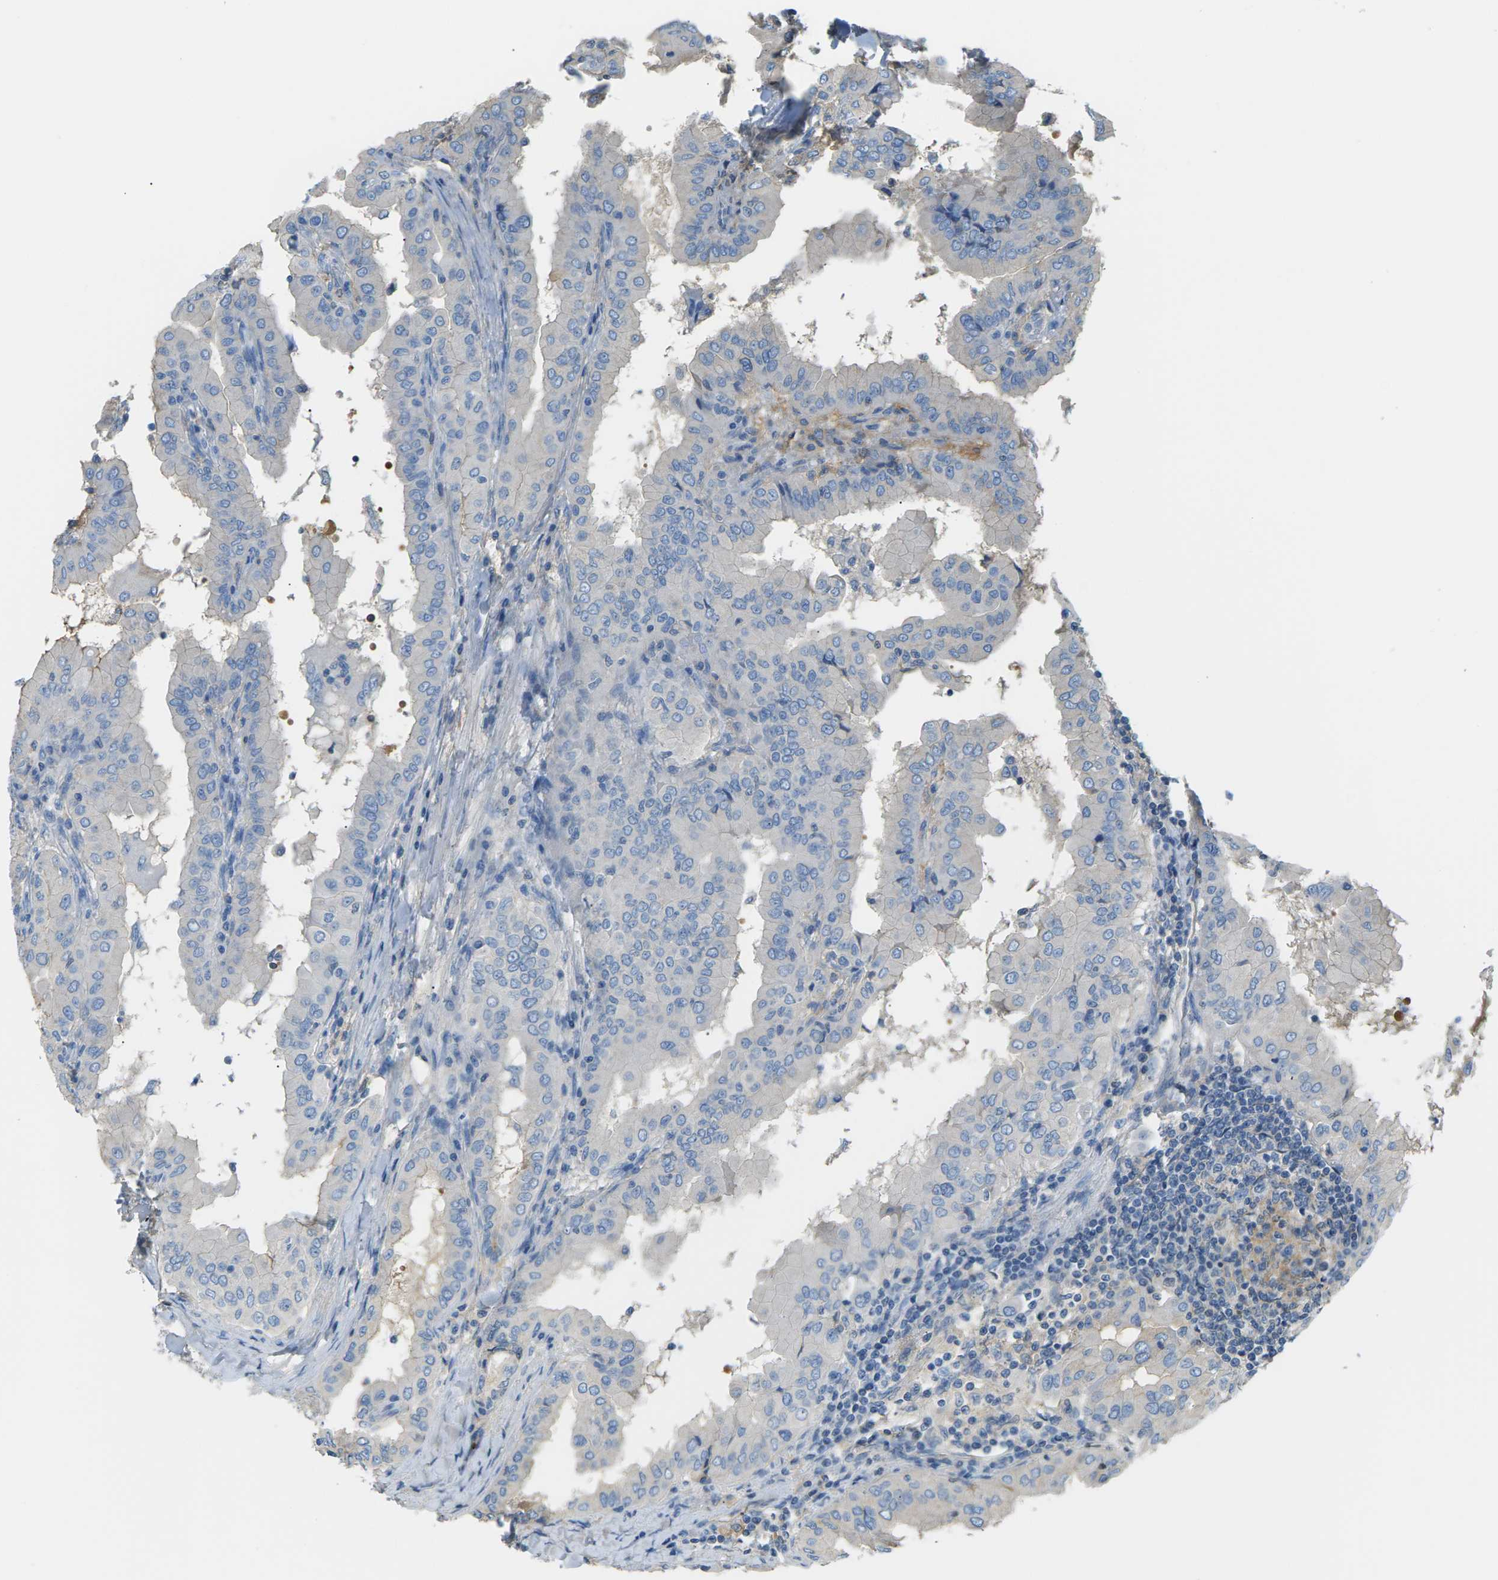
{"staining": {"intensity": "negative", "quantity": "none", "location": "none"}, "tissue": "thyroid cancer", "cell_type": "Tumor cells", "image_type": "cancer", "snomed": [{"axis": "morphology", "description": "Papillary adenocarcinoma, NOS"}, {"axis": "topography", "description": "Thyroid gland"}], "caption": "Tumor cells show no significant positivity in thyroid cancer (papillary adenocarcinoma). (Brightfield microscopy of DAB (3,3'-diaminobenzidine) immunohistochemistry at high magnification).", "gene": "CFI", "patient": {"sex": "male", "age": 33}}